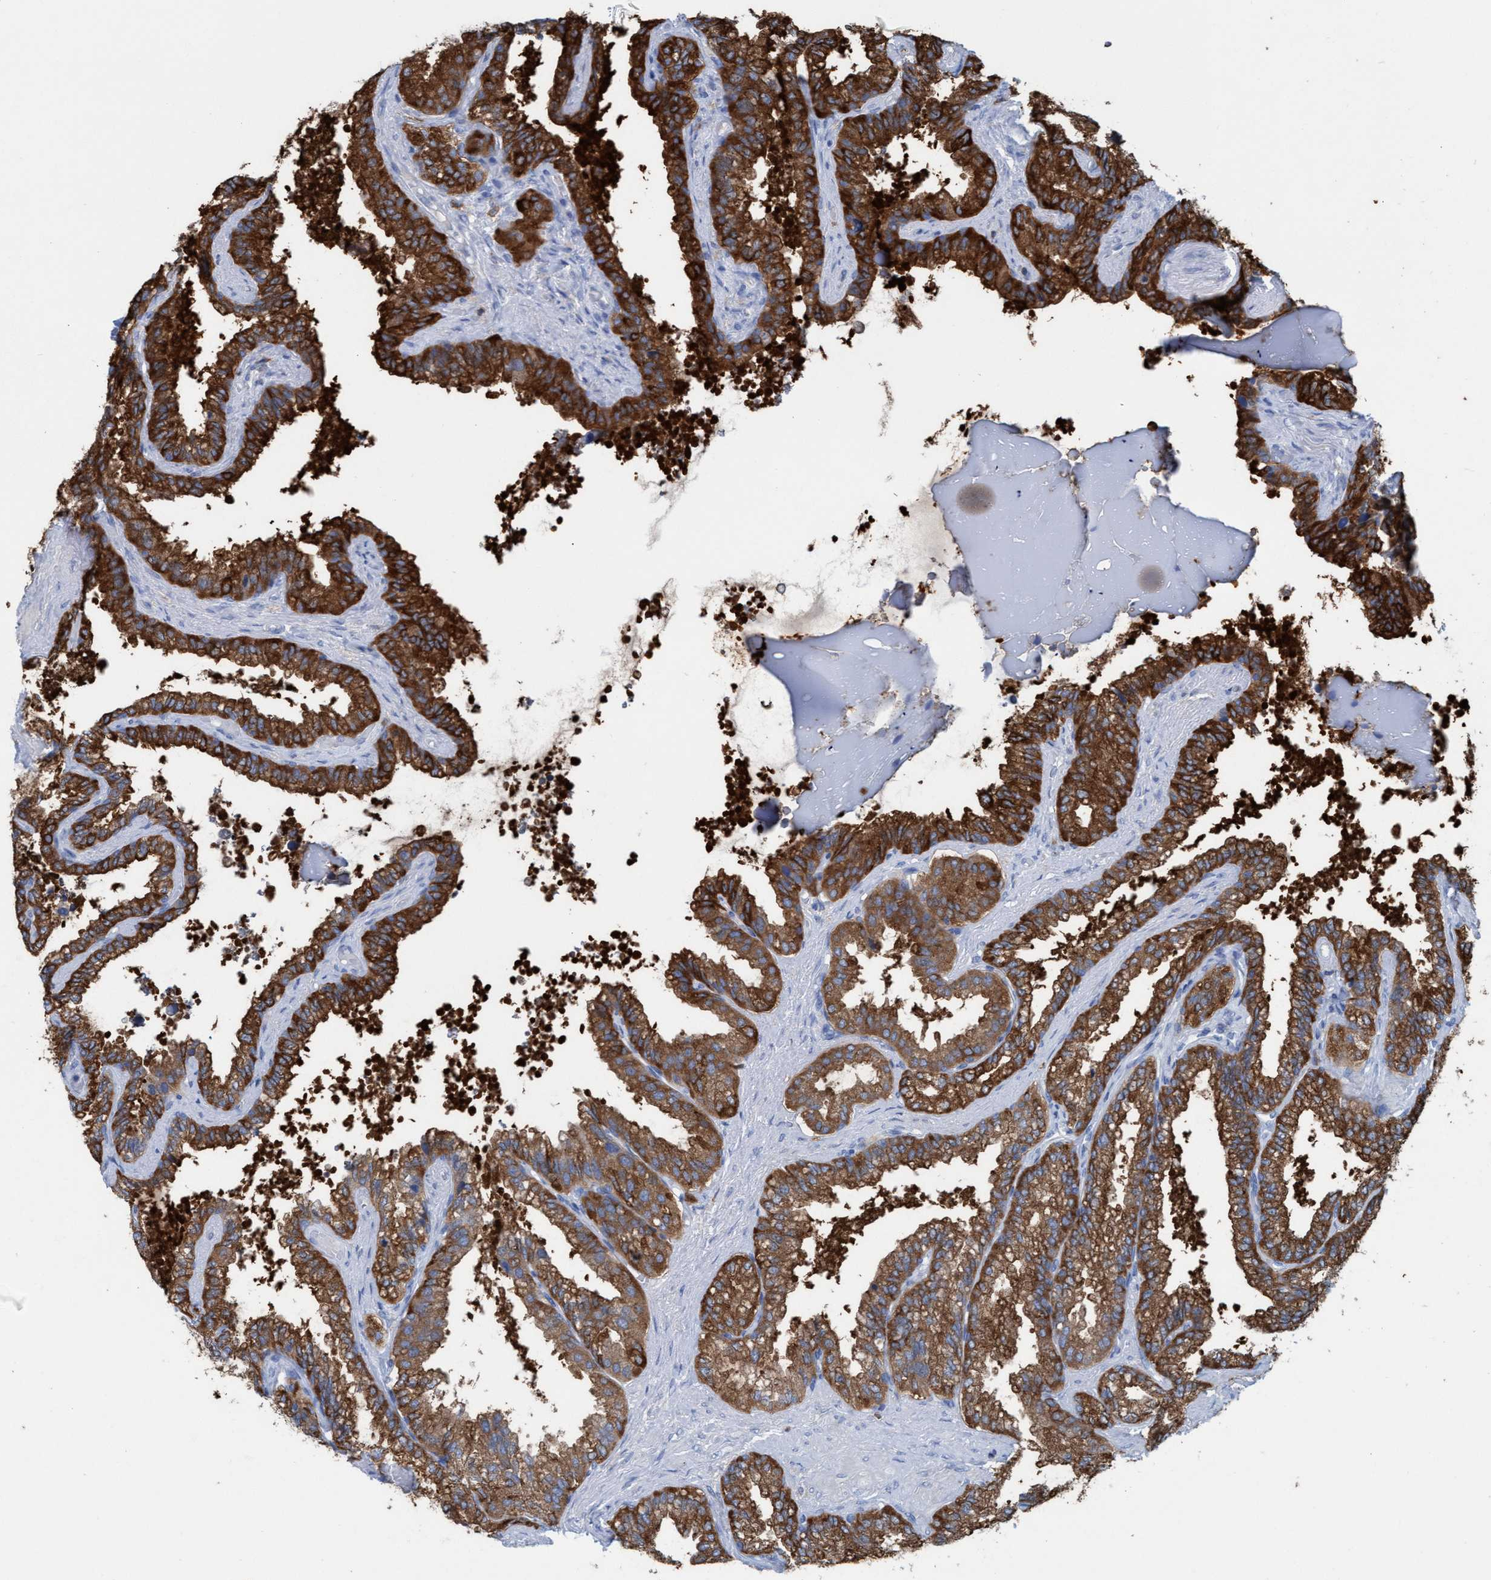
{"staining": {"intensity": "strong", "quantity": ">75%", "location": "cytoplasmic/membranous"}, "tissue": "seminal vesicle", "cell_type": "Glandular cells", "image_type": "normal", "snomed": [{"axis": "morphology", "description": "Normal tissue, NOS"}, {"axis": "topography", "description": "Seminal veicle"}], "caption": "Immunohistochemical staining of unremarkable human seminal vesicle demonstrates strong cytoplasmic/membranous protein positivity in approximately >75% of glandular cells.", "gene": "EZR", "patient": {"sex": "male", "age": 46}}